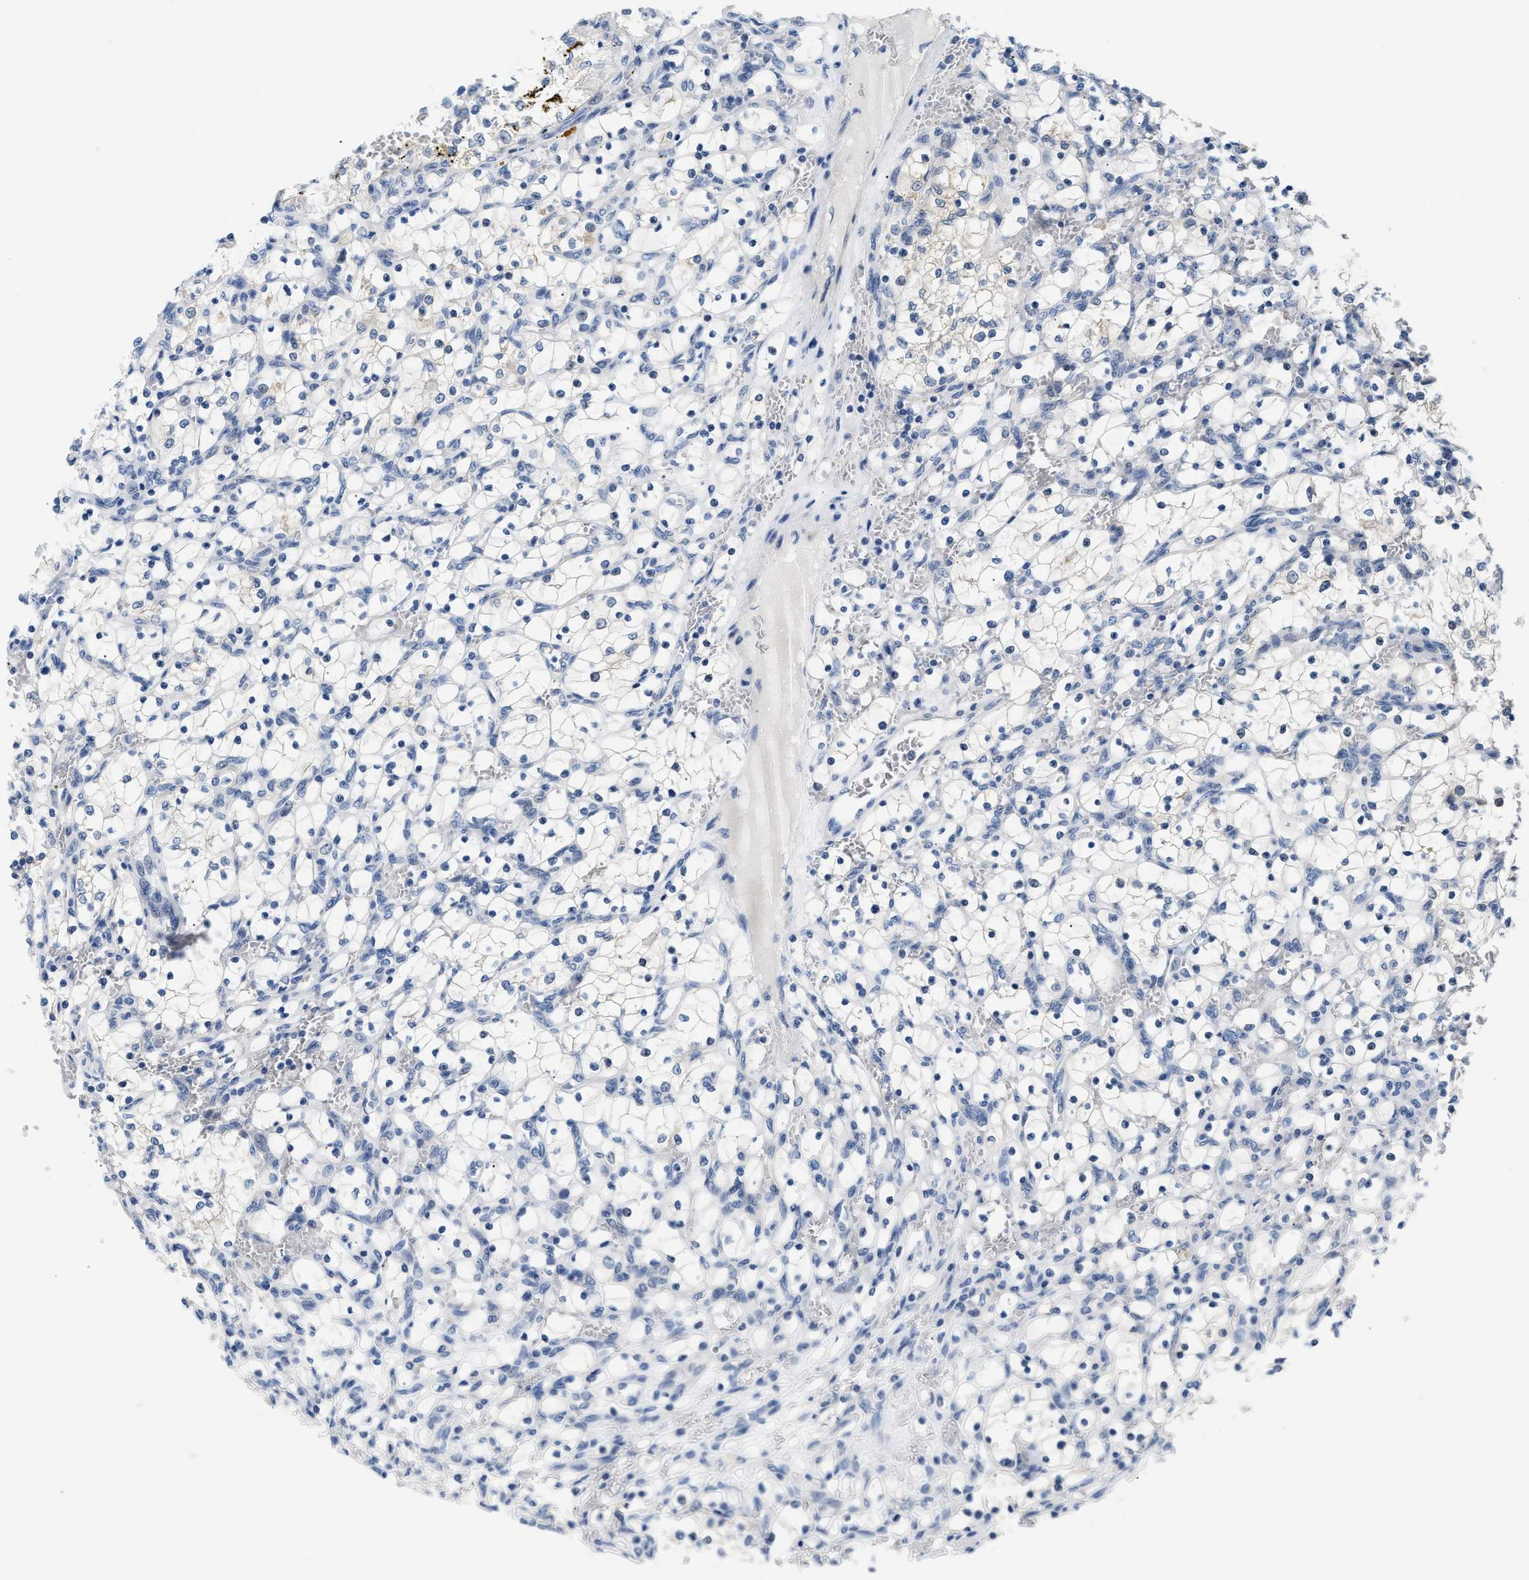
{"staining": {"intensity": "negative", "quantity": "none", "location": "none"}, "tissue": "renal cancer", "cell_type": "Tumor cells", "image_type": "cancer", "snomed": [{"axis": "morphology", "description": "Adenocarcinoma, NOS"}, {"axis": "topography", "description": "Kidney"}], "caption": "High magnification brightfield microscopy of renal cancer (adenocarcinoma) stained with DAB (3,3'-diaminobenzidine) (brown) and counterstained with hematoxylin (blue): tumor cells show no significant positivity.", "gene": "CLGN", "patient": {"sex": "female", "age": 69}}